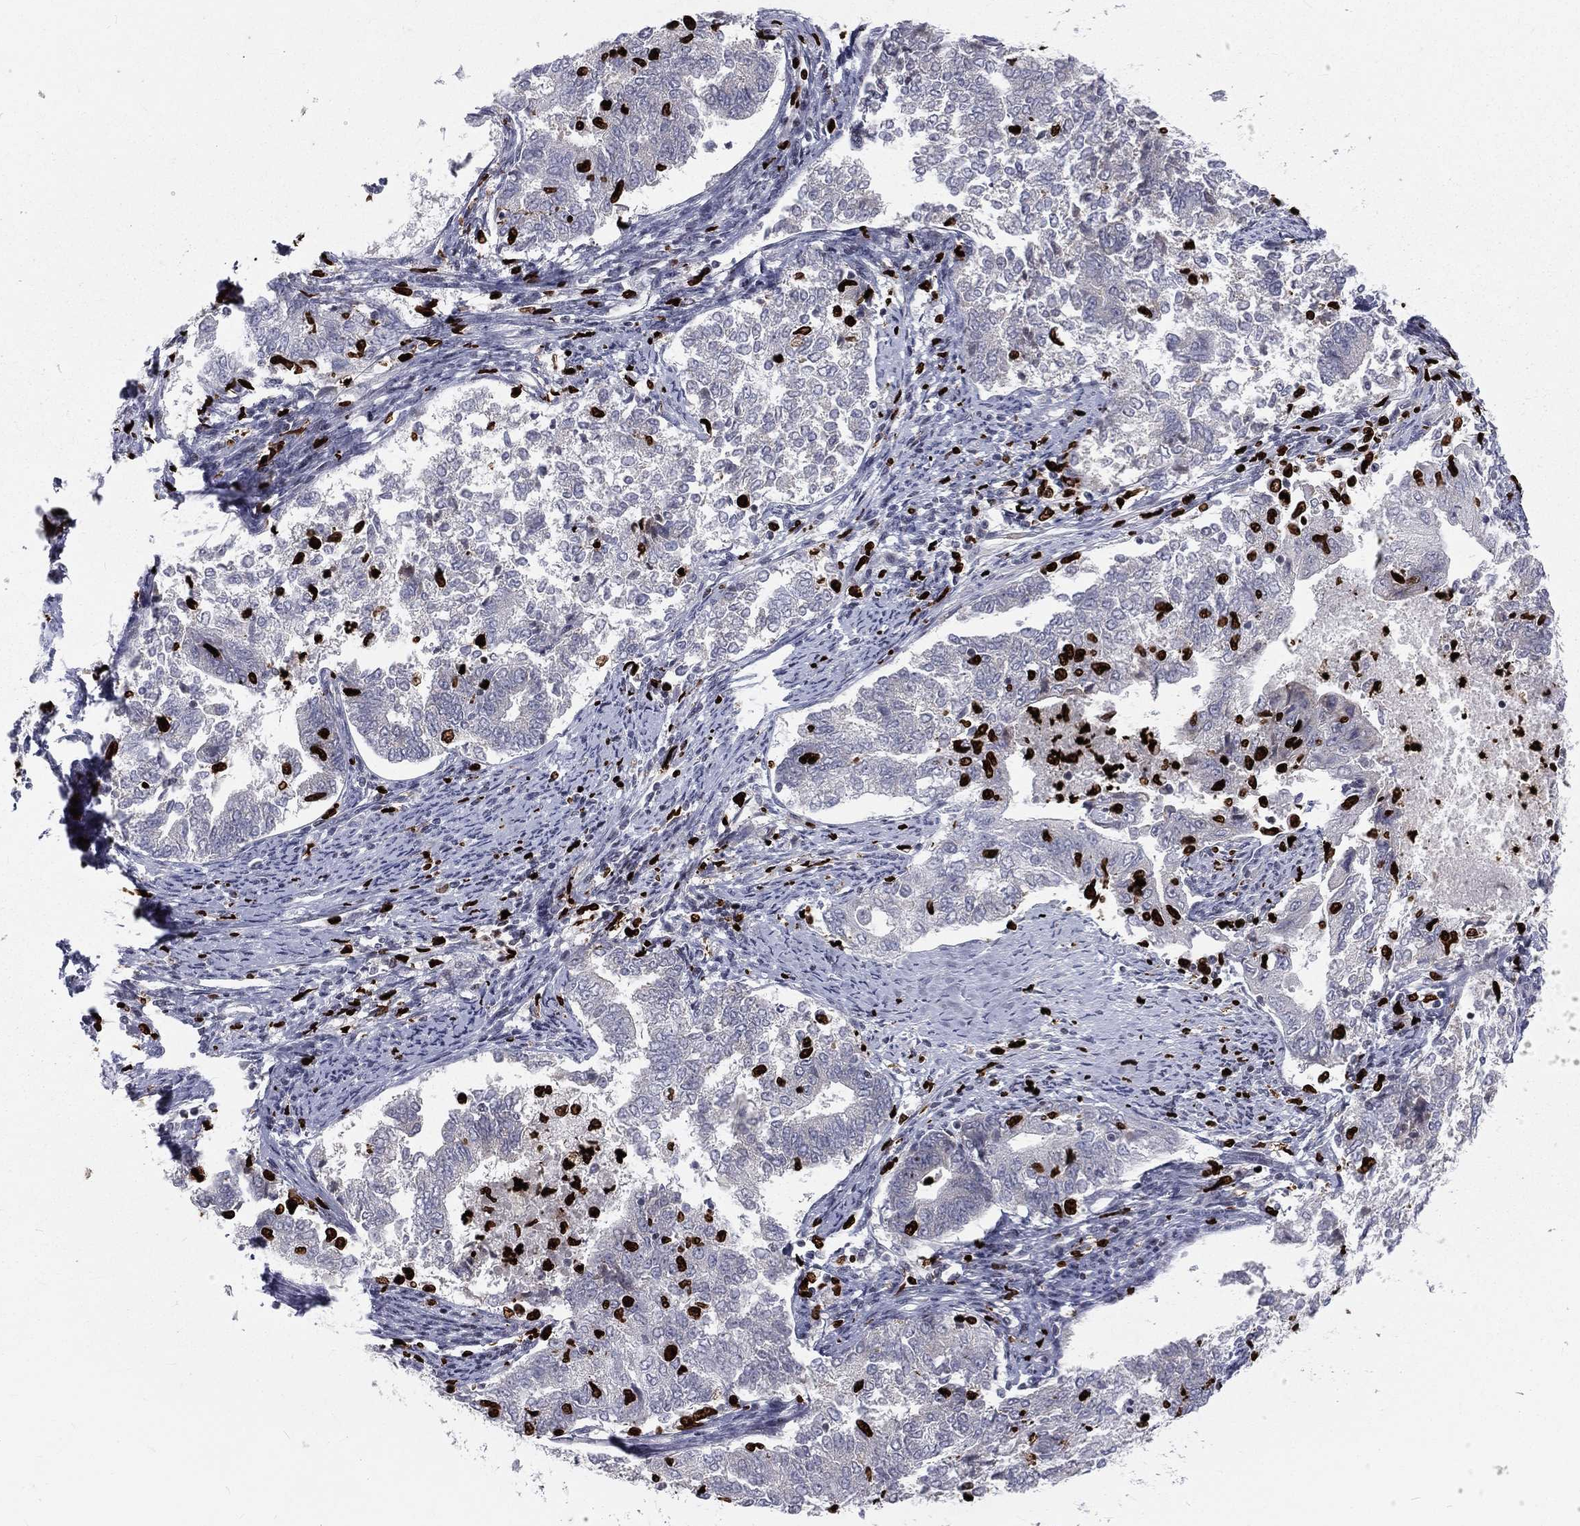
{"staining": {"intensity": "negative", "quantity": "none", "location": "none"}, "tissue": "endometrial cancer", "cell_type": "Tumor cells", "image_type": "cancer", "snomed": [{"axis": "morphology", "description": "Adenocarcinoma, NOS"}, {"axis": "topography", "description": "Endometrium"}], "caption": "Photomicrograph shows no protein expression in tumor cells of endometrial cancer tissue.", "gene": "MNDA", "patient": {"sex": "female", "age": 65}}